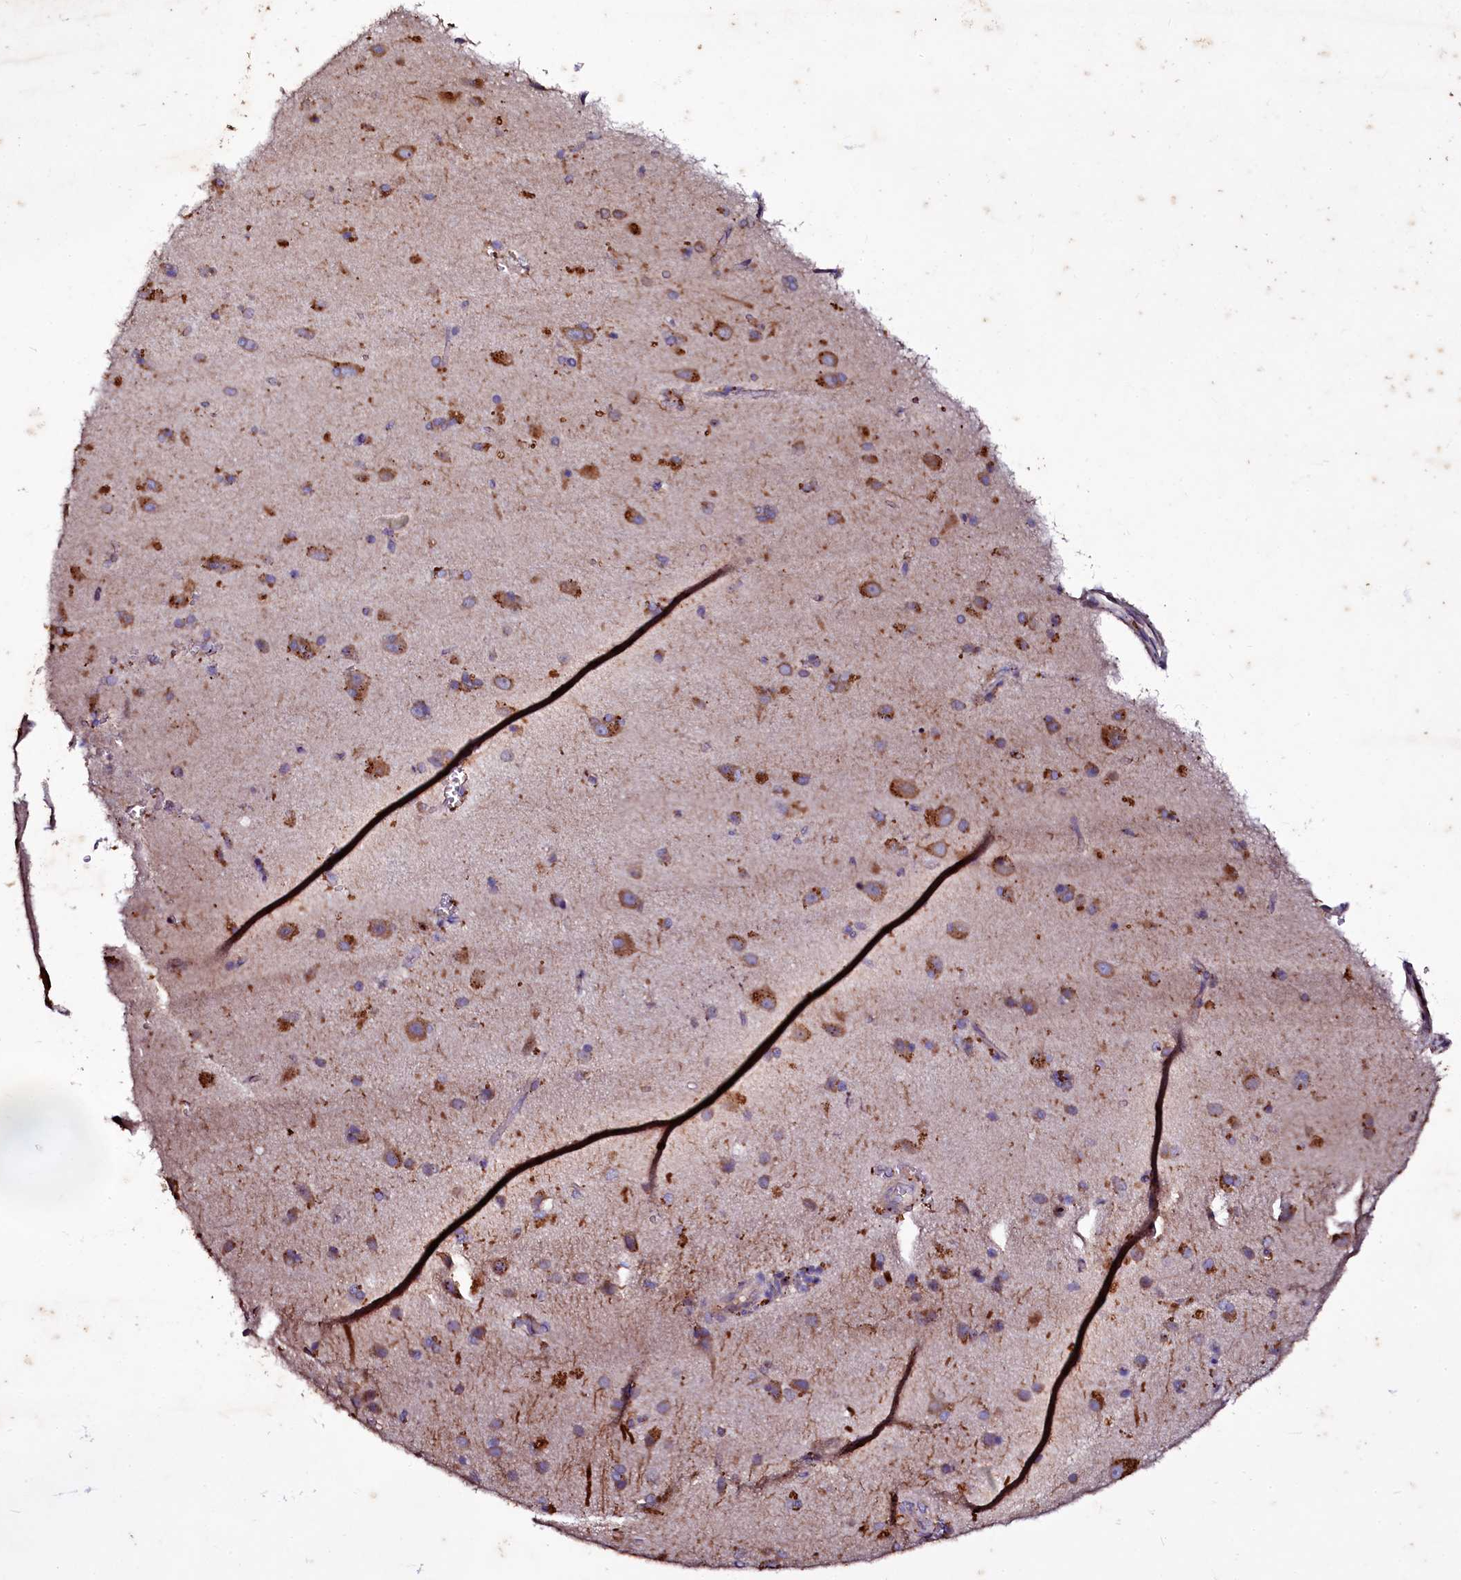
{"staining": {"intensity": "moderate", "quantity": "25%-75%", "location": "cytoplasmic/membranous"}, "tissue": "cerebral cortex", "cell_type": "Endothelial cells", "image_type": "normal", "snomed": [{"axis": "morphology", "description": "Normal tissue, NOS"}, {"axis": "topography", "description": "Cerebral cortex"}], "caption": "A brown stain highlights moderate cytoplasmic/membranous staining of a protein in endothelial cells of benign human cerebral cortex. (DAB (3,3'-diaminobenzidine) IHC with brightfield microscopy, high magnification).", "gene": "SELENOT", "patient": {"sex": "male", "age": 62}}